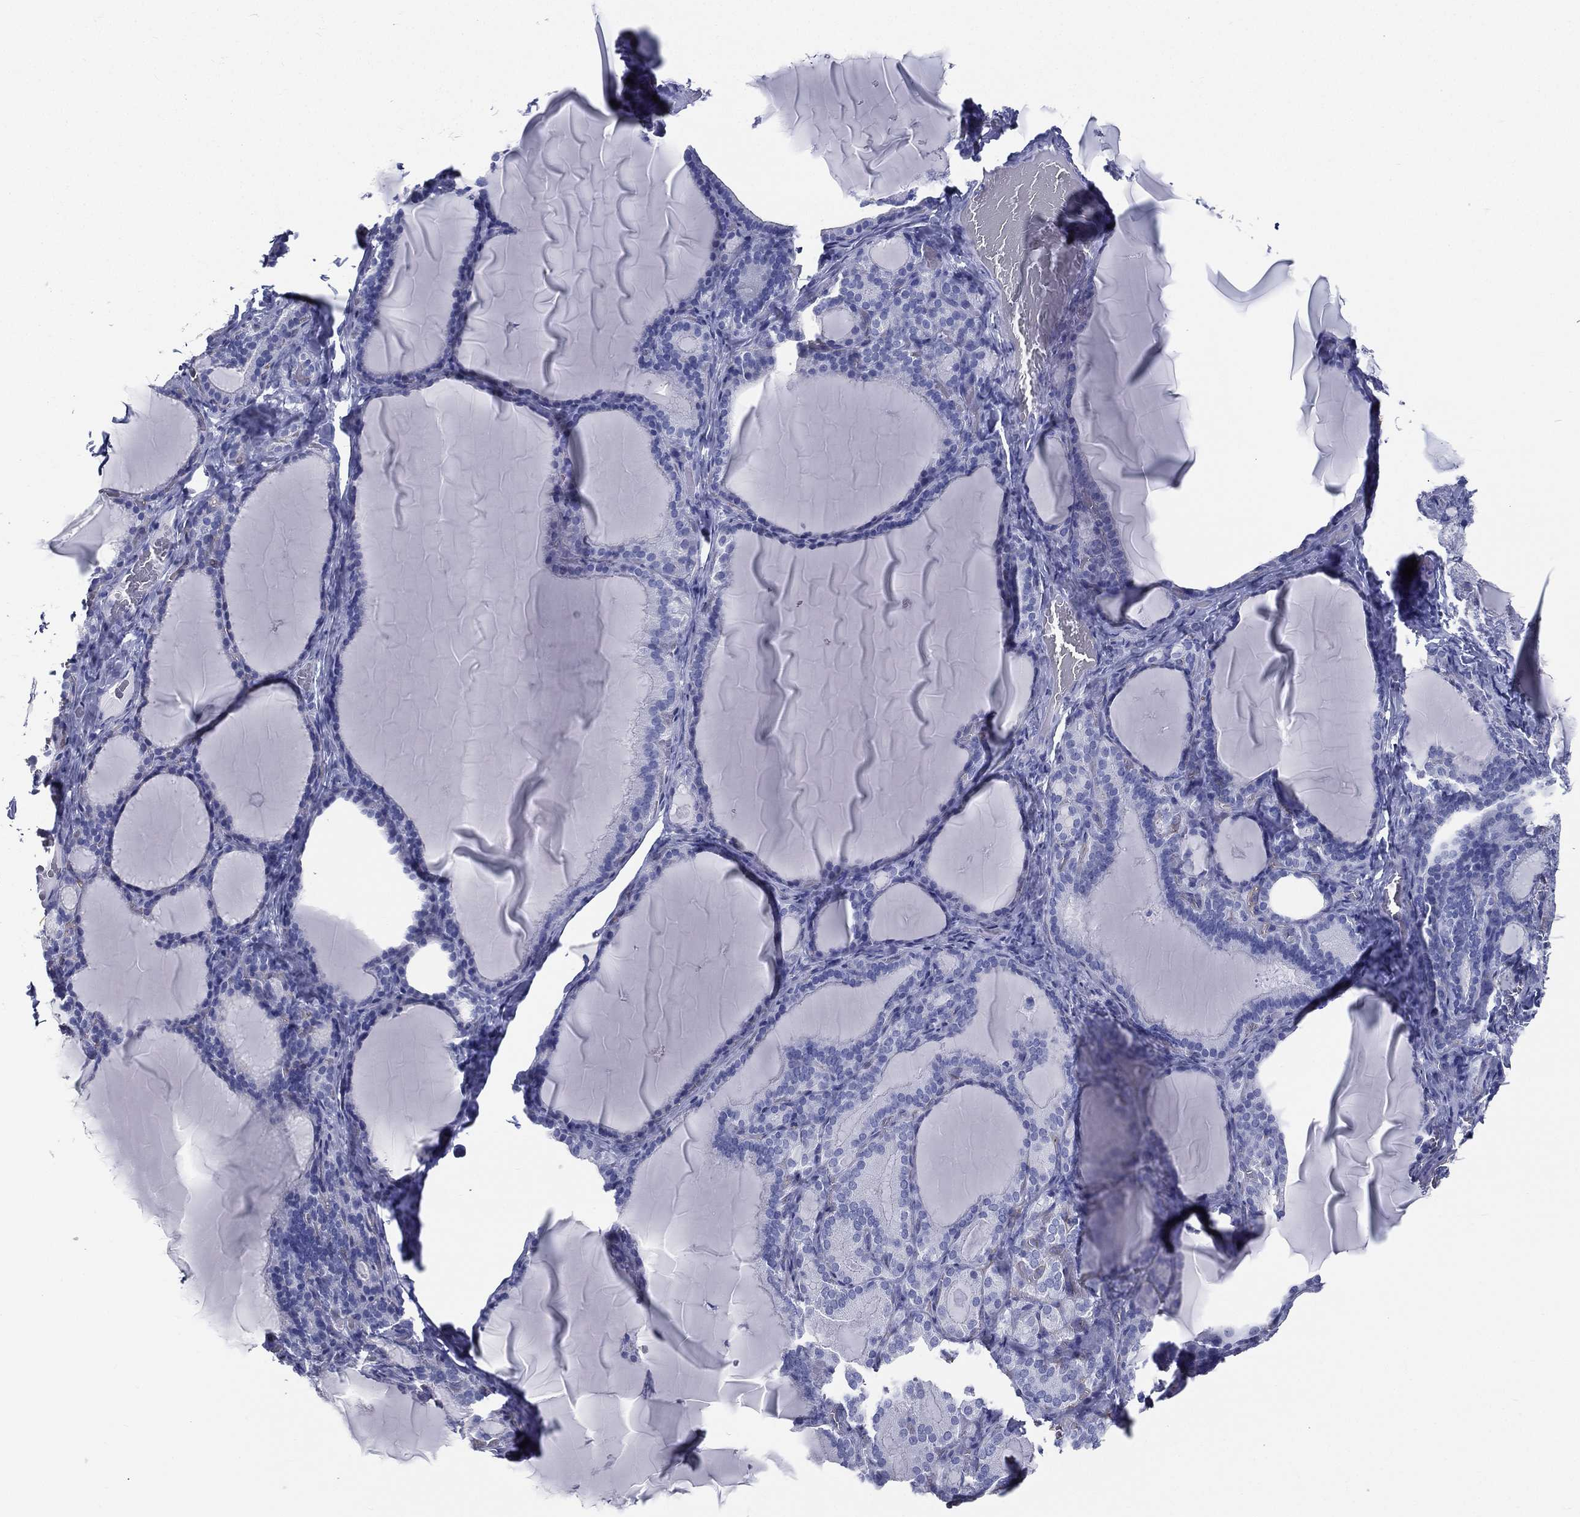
{"staining": {"intensity": "negative", "quantity": "none", "location": "none"}, "tissue": "thyroid gland", "cell_type": "Glandular cells", "image_type": "normal", "snomed": [{"axis": "morphology", "description": "Normal tissue, NOS"}, {"axis": "morphology", "description": "Hyperplasia, NOS"}, {"axis": "topography", "description": "Thyroid gland"}], "caption": "This is an immunohistochemistry (IHC) image of unremarkable thyroid gland. There is no expression in glandular cells.", "gene": "RSPH4A", "patient": {"sex": "female", "age": 27}}